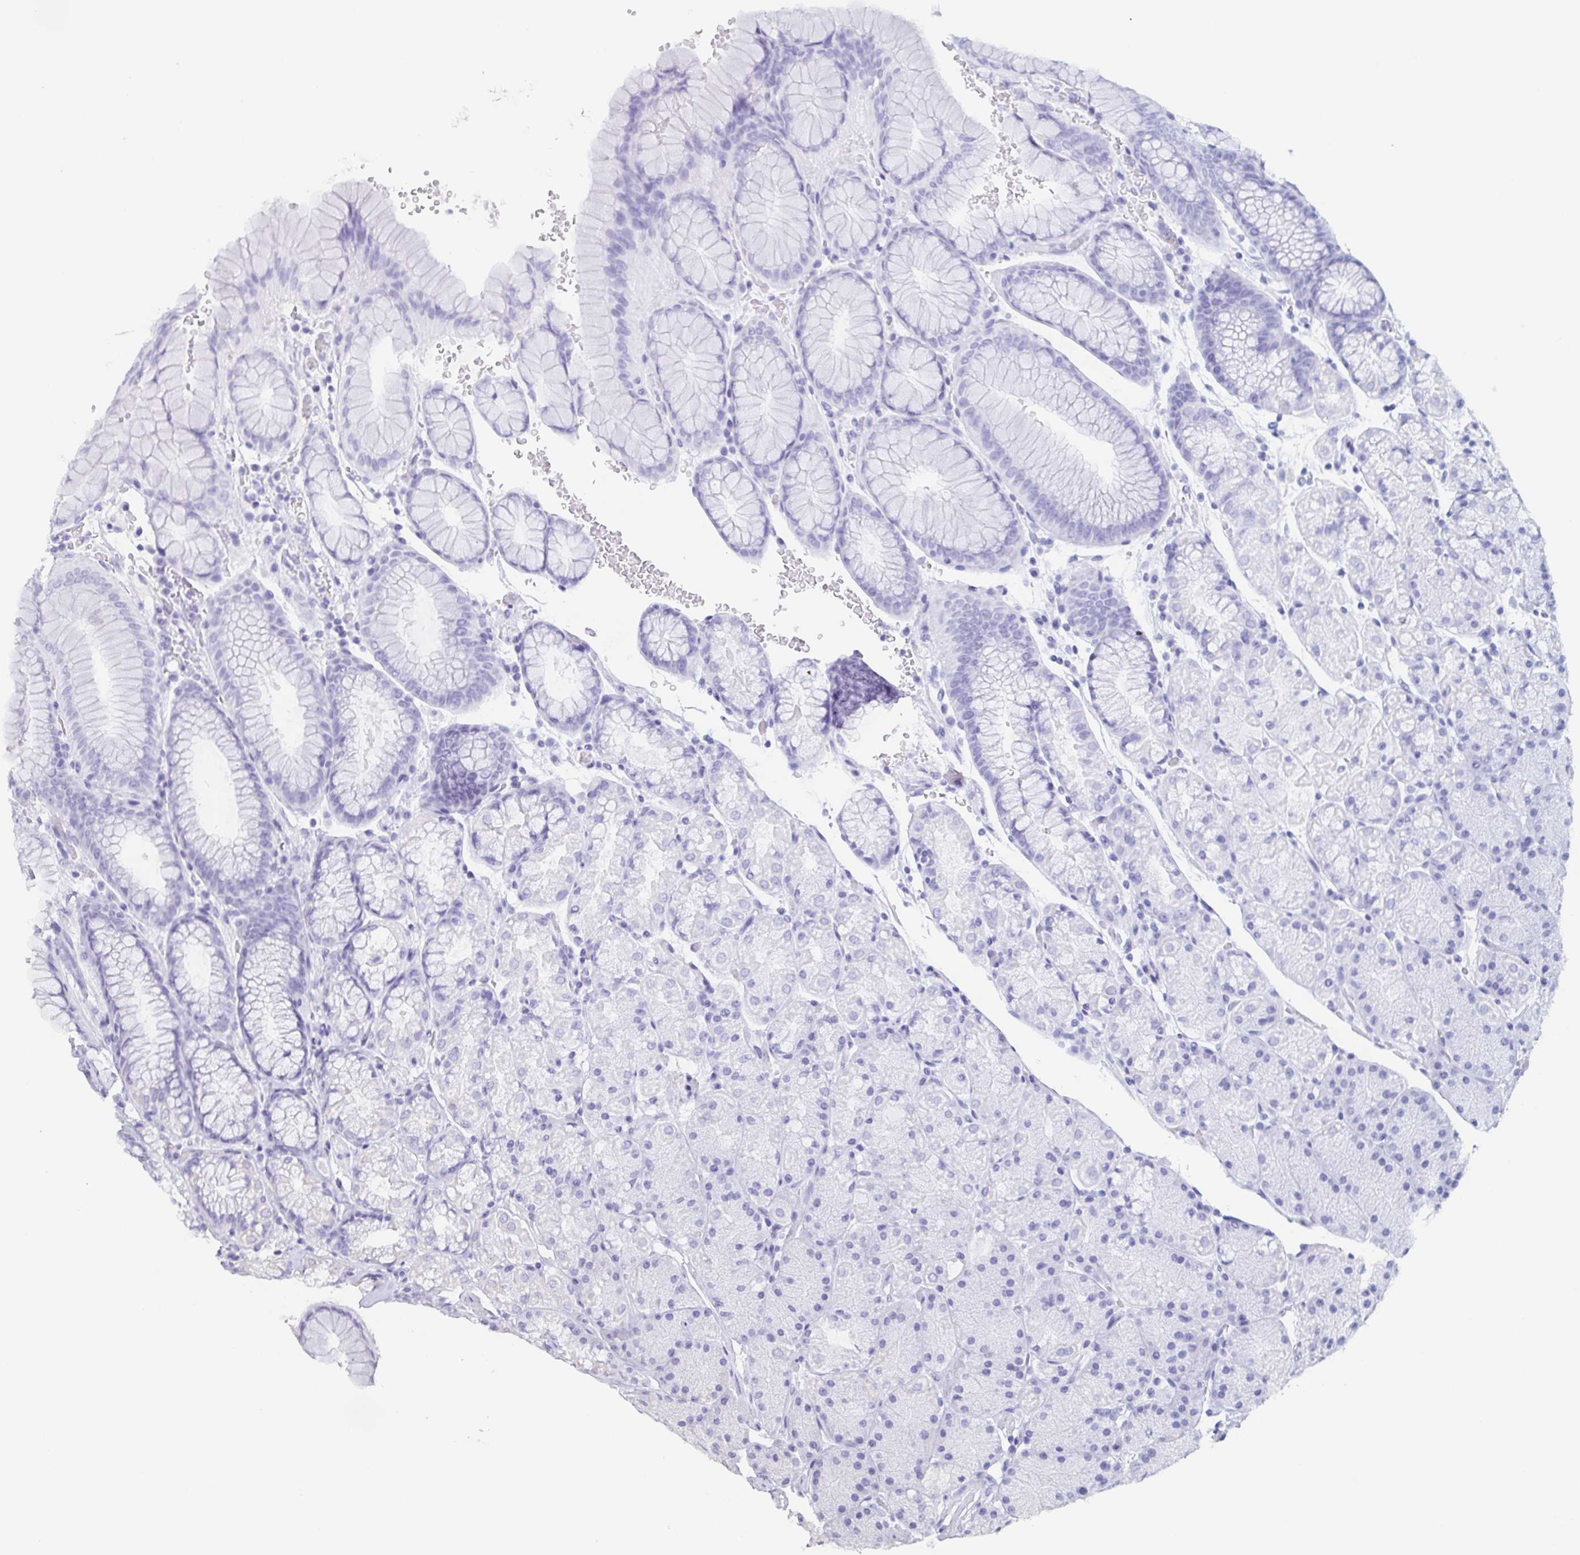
{"staining": {"intensity": "negative", "quantity": "none", "location": "none"}, "tissue": "stomach", "cell_type": "Glandular cells", "image_type": "normal", "snomed": [{"axis": "morphology", "description": "Normal tissue, NOS"}, {"axis": "topography", "description": "Stomach, upper"}, {"axis": "topography", "description": "Stomach"}], "caption": "This photomicrograph is of normal stomach stained with immunohistochemistry (IHC) to label a protein in brown with the nuclei are counter-stained blue. There is no expression in glandular cells. (Stains: DAB (3,3'-diaminobenzidine) IHC with hematoxylin counter stain, Microscopy: brightfield microscopy at high magnification).", "gene": "BPIFA2", "patient": {"sex": "male", "age": 76}}